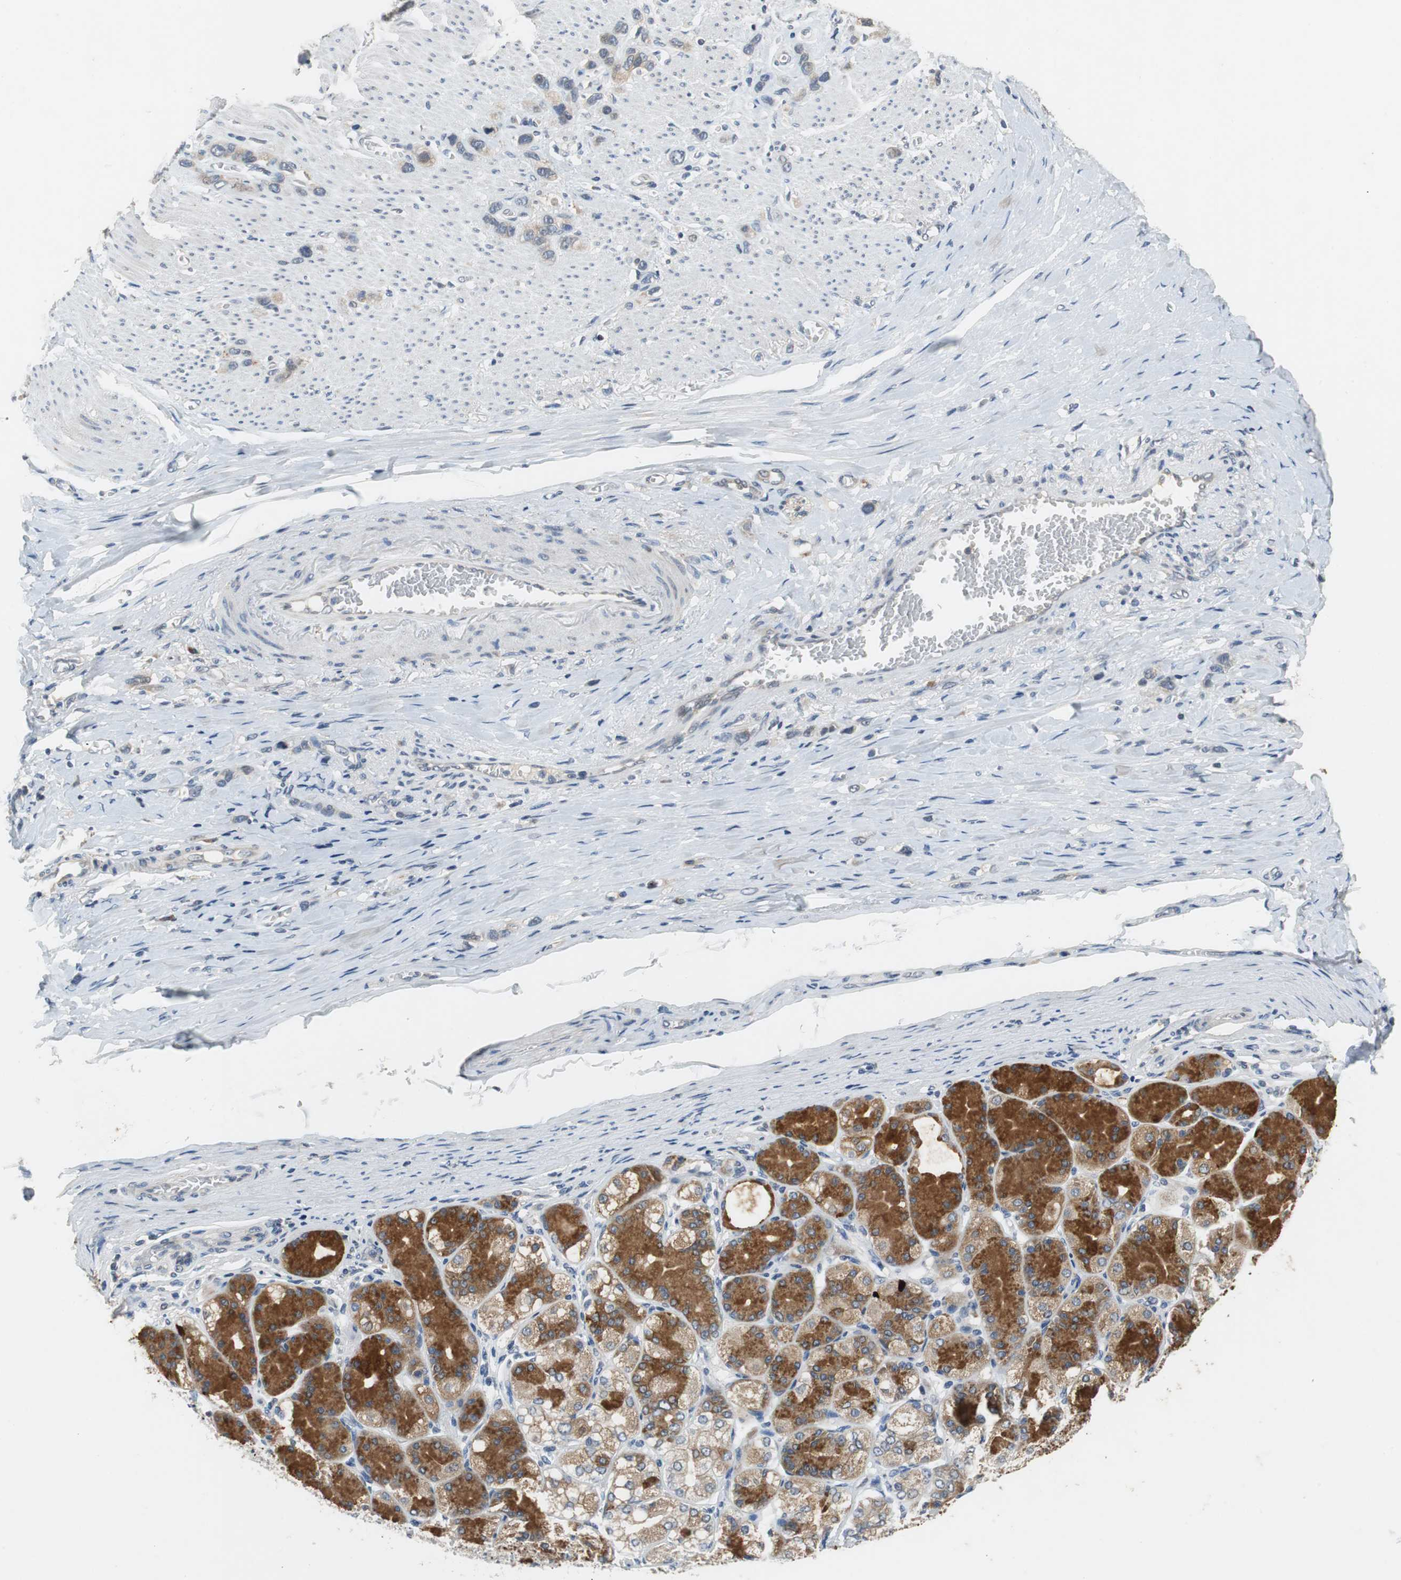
{"staining": {"intensity": "weak", "quantity": "25%-75%", "location": "cytoplasmic/membranous"}, "tissue": "stomach cancer", "cell_type": "Tumor cells", "image_type": "cancer", "snomed": [{"axis": "morphology", "description": "Normal tissue, NOS"}, {"axis": "morphology", "description": "Adenocarcinoma, NOS"}, {"axis": "morphology", "description": "Adenocarcinoma, High grade"}, {"axis": "topography", "description": "Stomach, upper"}, {"axis": "topography", "description": "Stomach"}], "caption": "There is low levels of weak cytoplasmic/membranous expression in tumor cells of stomach adenocarcinoma, as demonstrated by immunohistochemical staining (brown color).", "gene": "GLCCI1", "patient": {"sex": "female", "age": 65}}